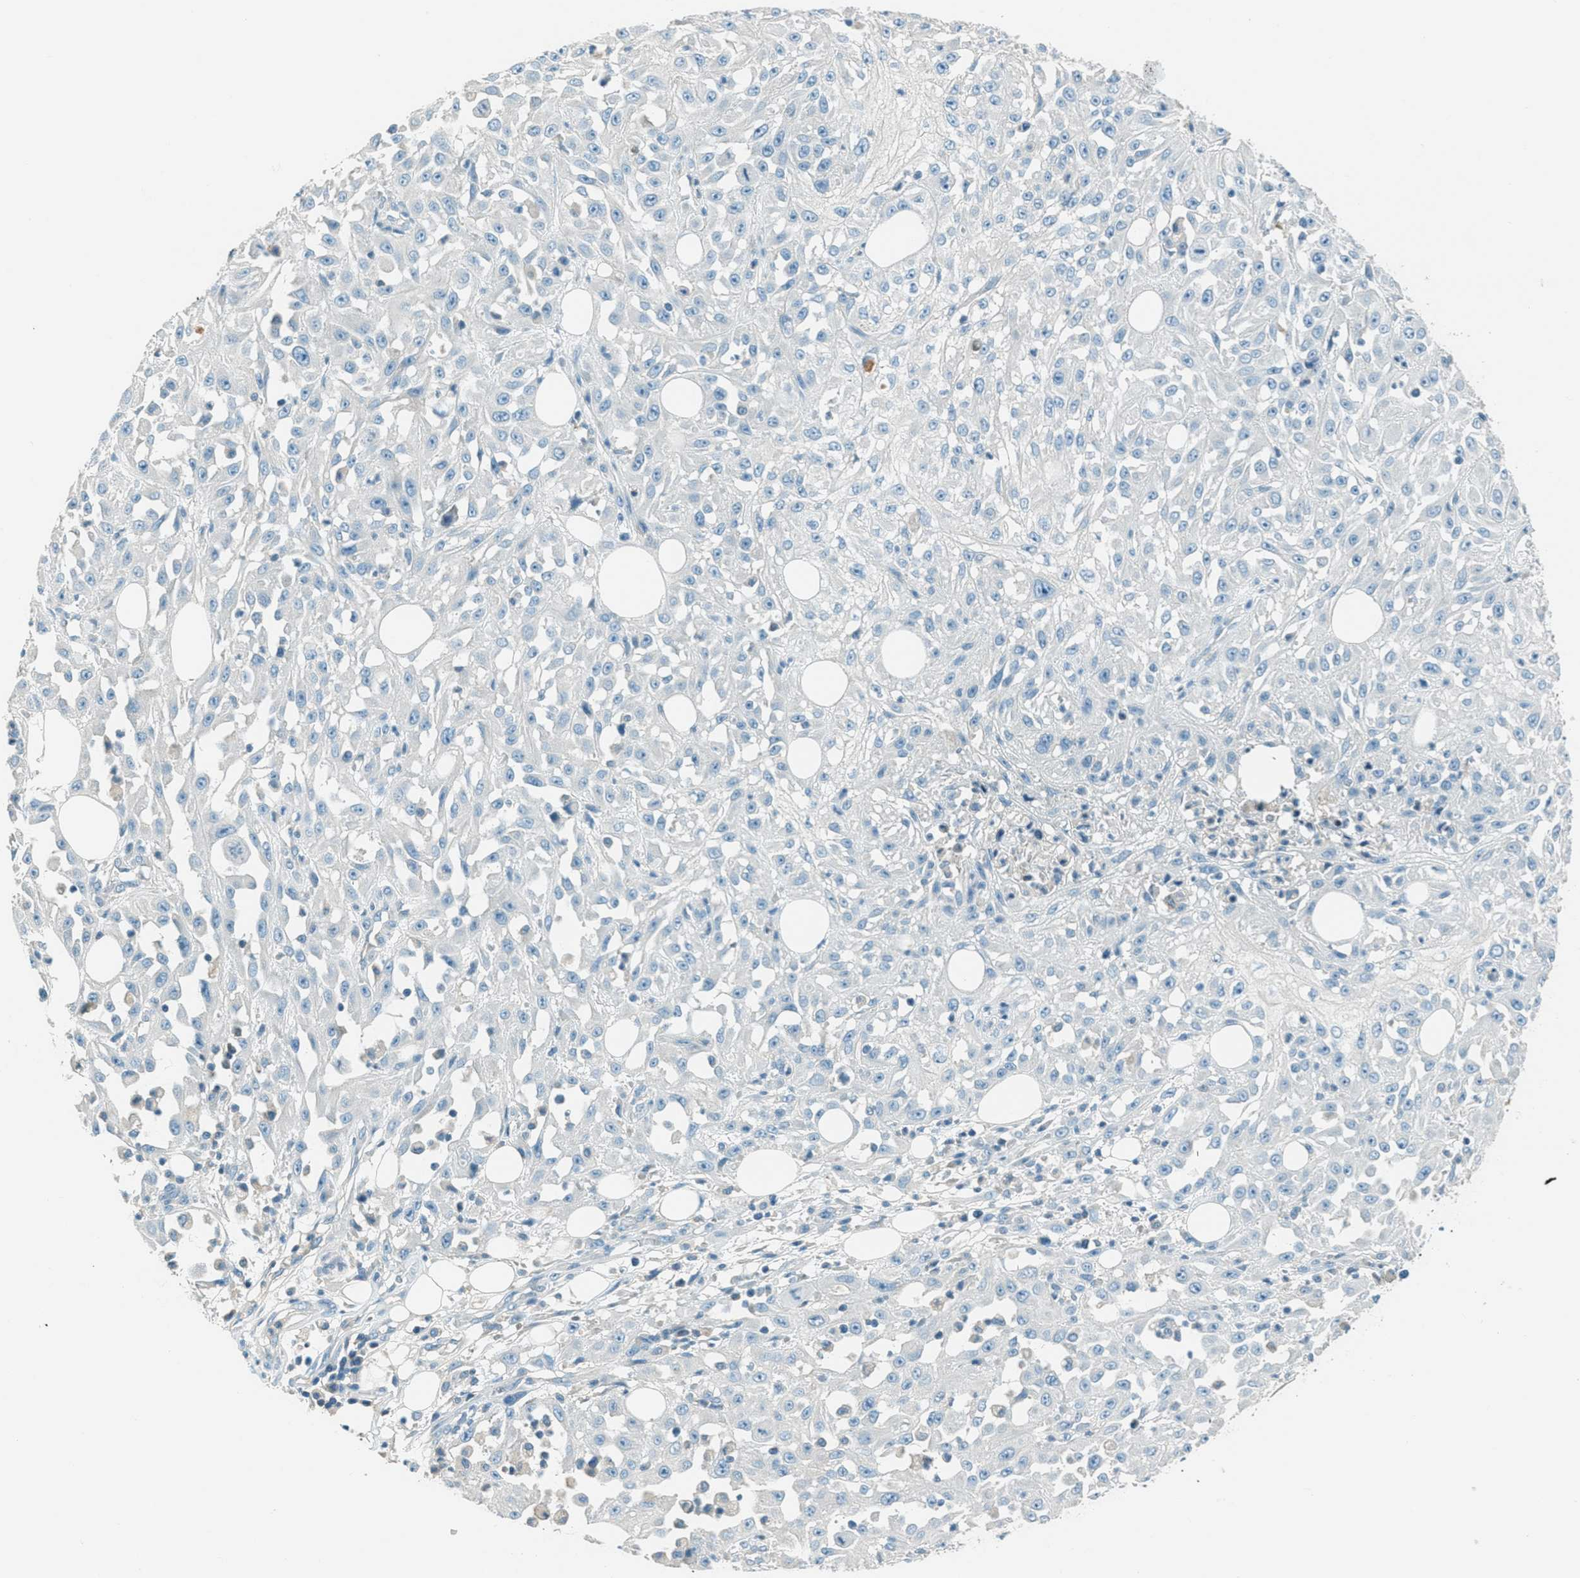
{"staining": {"intensity": "negative", "quantity": "none", "location": "none"}, "tissue": "skin cancer", "cell_type": "Tumor cells", "image_type": "cancer", "snomed": [{"axis": "morphology", "description": "Squamous cell carcinoma, NOS"}, {"axis": "morphology", "description": "Squamous cell carcinoma, metastatic, NOS"}, {"axis": "topography", "description": "Skin"}, {"axis": "topography", "description": "Lymph node"}], "caption": "Metastatic squamous cell carcinoma (skin) stained for a protein using immunohistochemistry (IHC) displays no staining tumor cells.", "gene": "MSLN", "patient": {"sex": "male", "age": 75}}